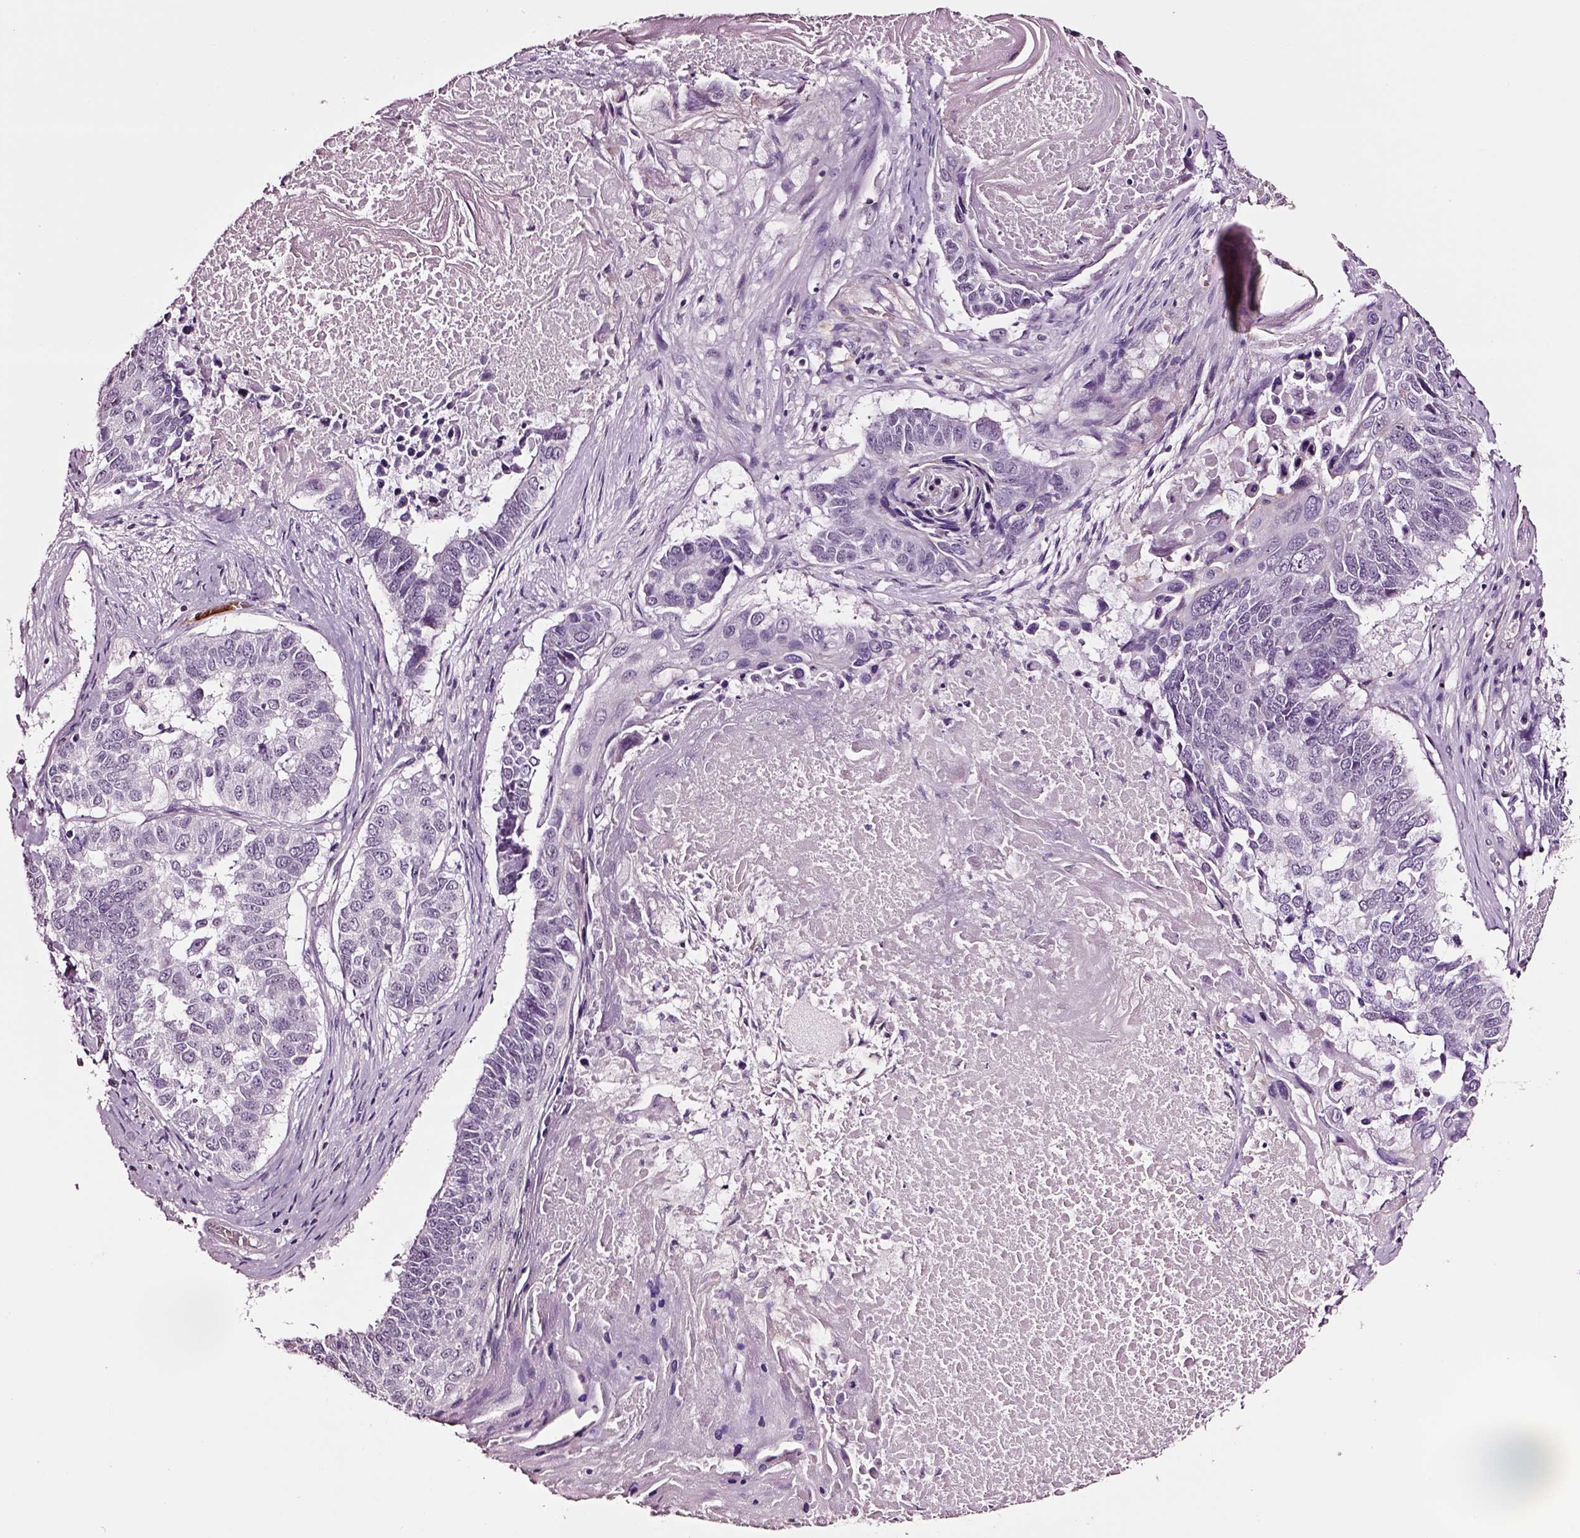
{"staining": {"intensity": "negative", "quantity": "none", "location": "none"}, "tissue": "lung cancer", "cell_type": "Tumor cells", "image_type": "cancer", "snomed": [{"axis": "morphology", "description": "Squamous cell carcinoma, NOS"}, {"axis": "topography", "description": "Lung"}], "caption": "Tumor cells show no significant staining in lung squamous cell carcinoma.", "gene": "SOX10", "patient": {"sex": "male", "age": 73}}